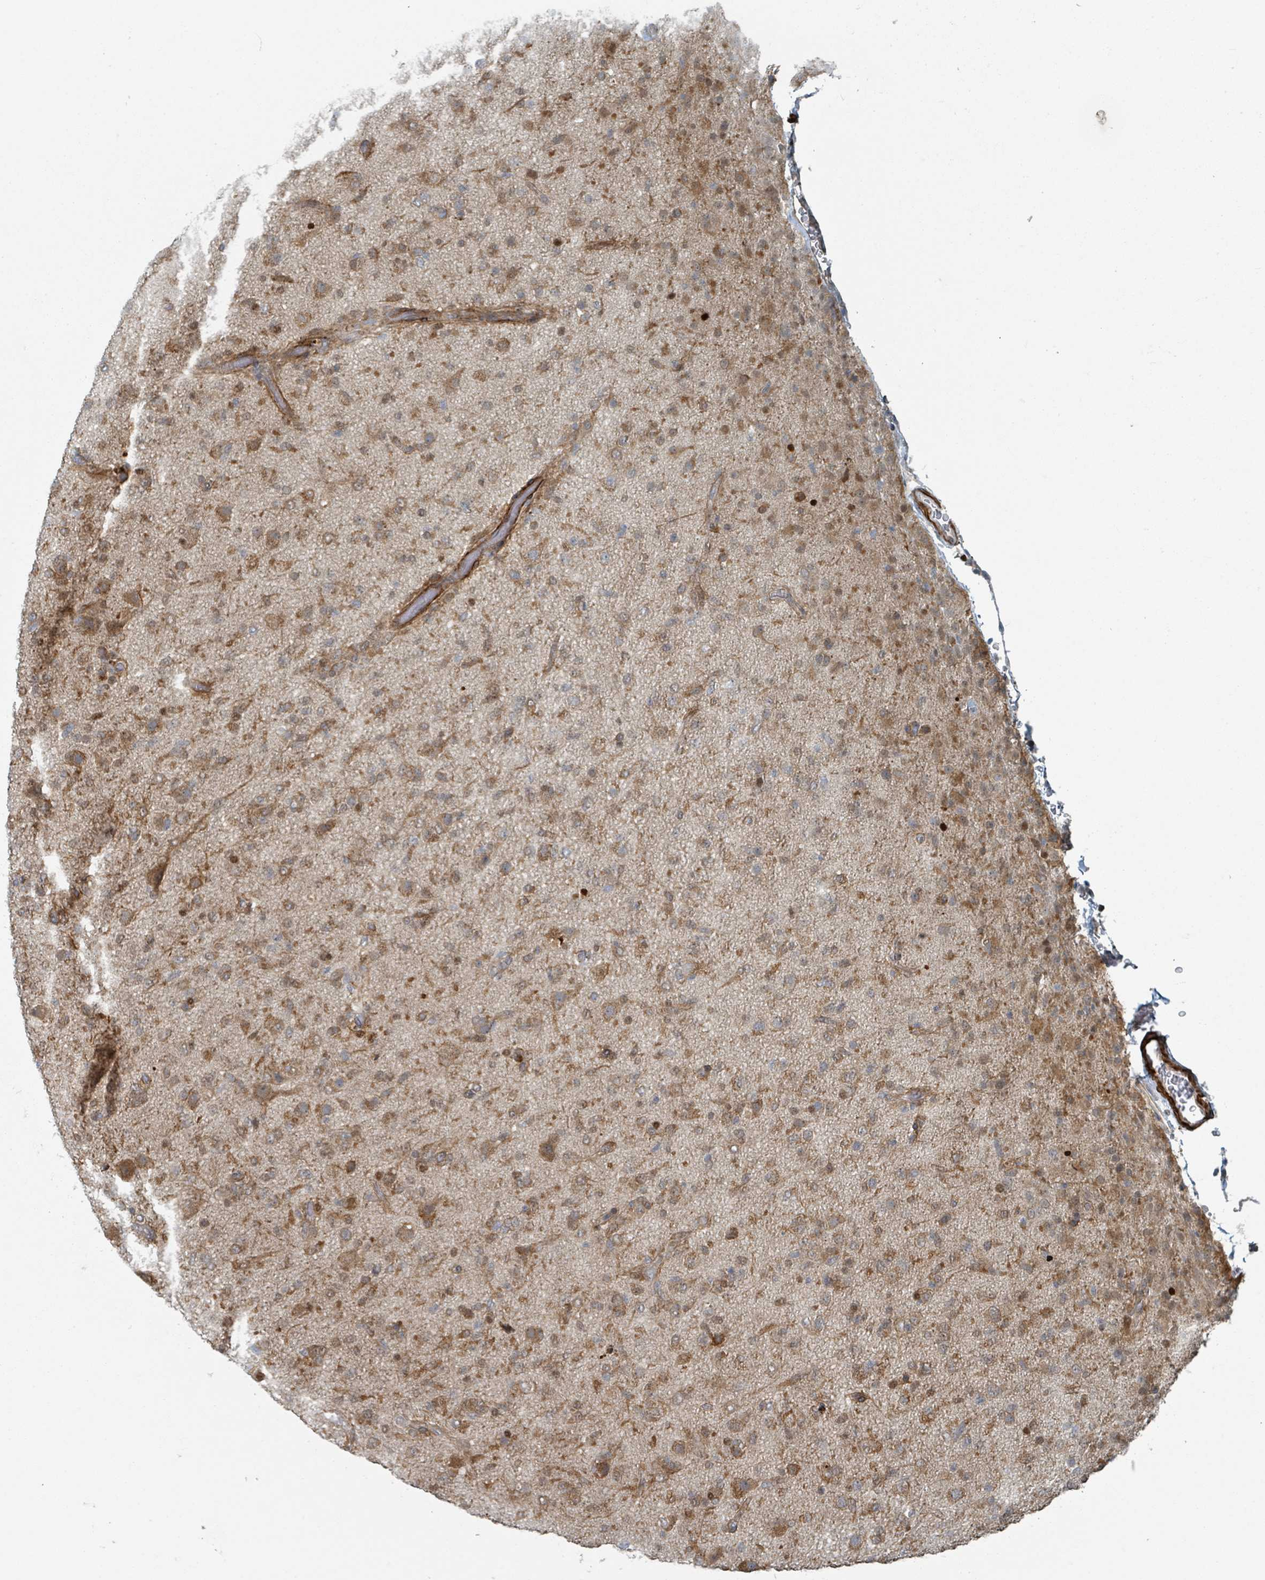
{"staining": {"intensity": "moderate", "quantity": ">75%", "location": "cytoplasmic/membranous"}, "tissue": "glioma", "cell_type": "Tumor cells", "image_type": "cancer", "snomed": [{"axis": "morphology", "description": "Glioma, malignant, Low grade"}, {"axis": "topography", "description": "Brain"}], "caption": "This photomicrograph shows immunohistochemistry (IHC) staining of human malignant glioma (low-grade), with medium moderate cytoplasmic/membranous positivity in approximately >75% of tumor cells.", "gene": "RHPN2", "patient": {"sex": "male", "age": 65}}